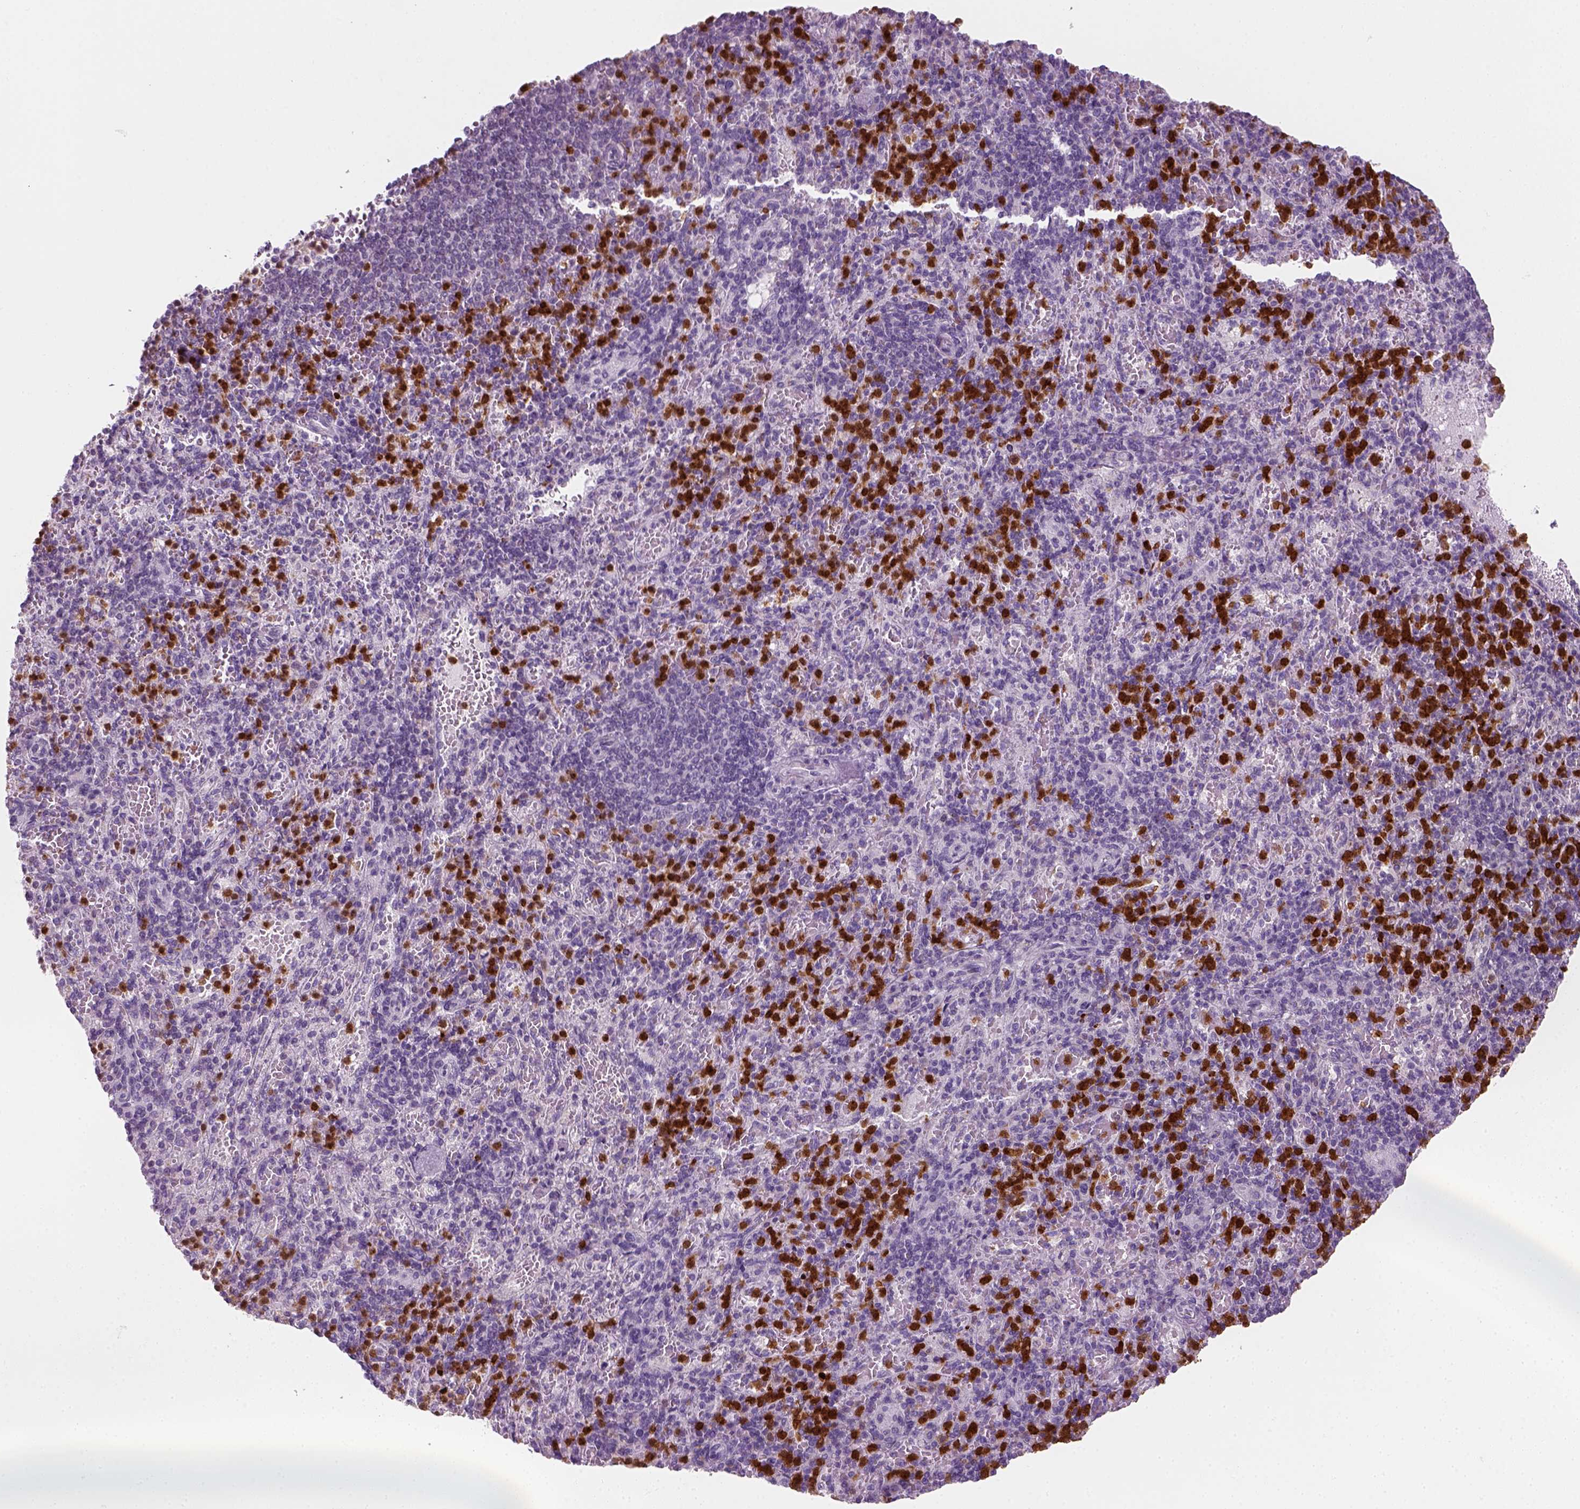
{"staining": {"intensity": "strong", "quantity": "25%-75%", "location": "nuclear"}, "tissue": "spleen", "cell_type": "Cells in red pulp", "image_type": "normal", "snomed": [{"axis": "morphology", "description": "Normal tissue, NOS"}, {"axis": "topography", "description": "Spleen"}], "caption": "High-magnification brightfield microscopy of normal spleen stained with DAB (3,3'-diaminobenzidine) (brown) and counterstained with hematoxylin (blue). cells in red pulp exhibit strong nuclear expression is seen in approximately25%-75% of cells.", "gene": "IL4", "patient": {"sex": "female", "age": 74}}